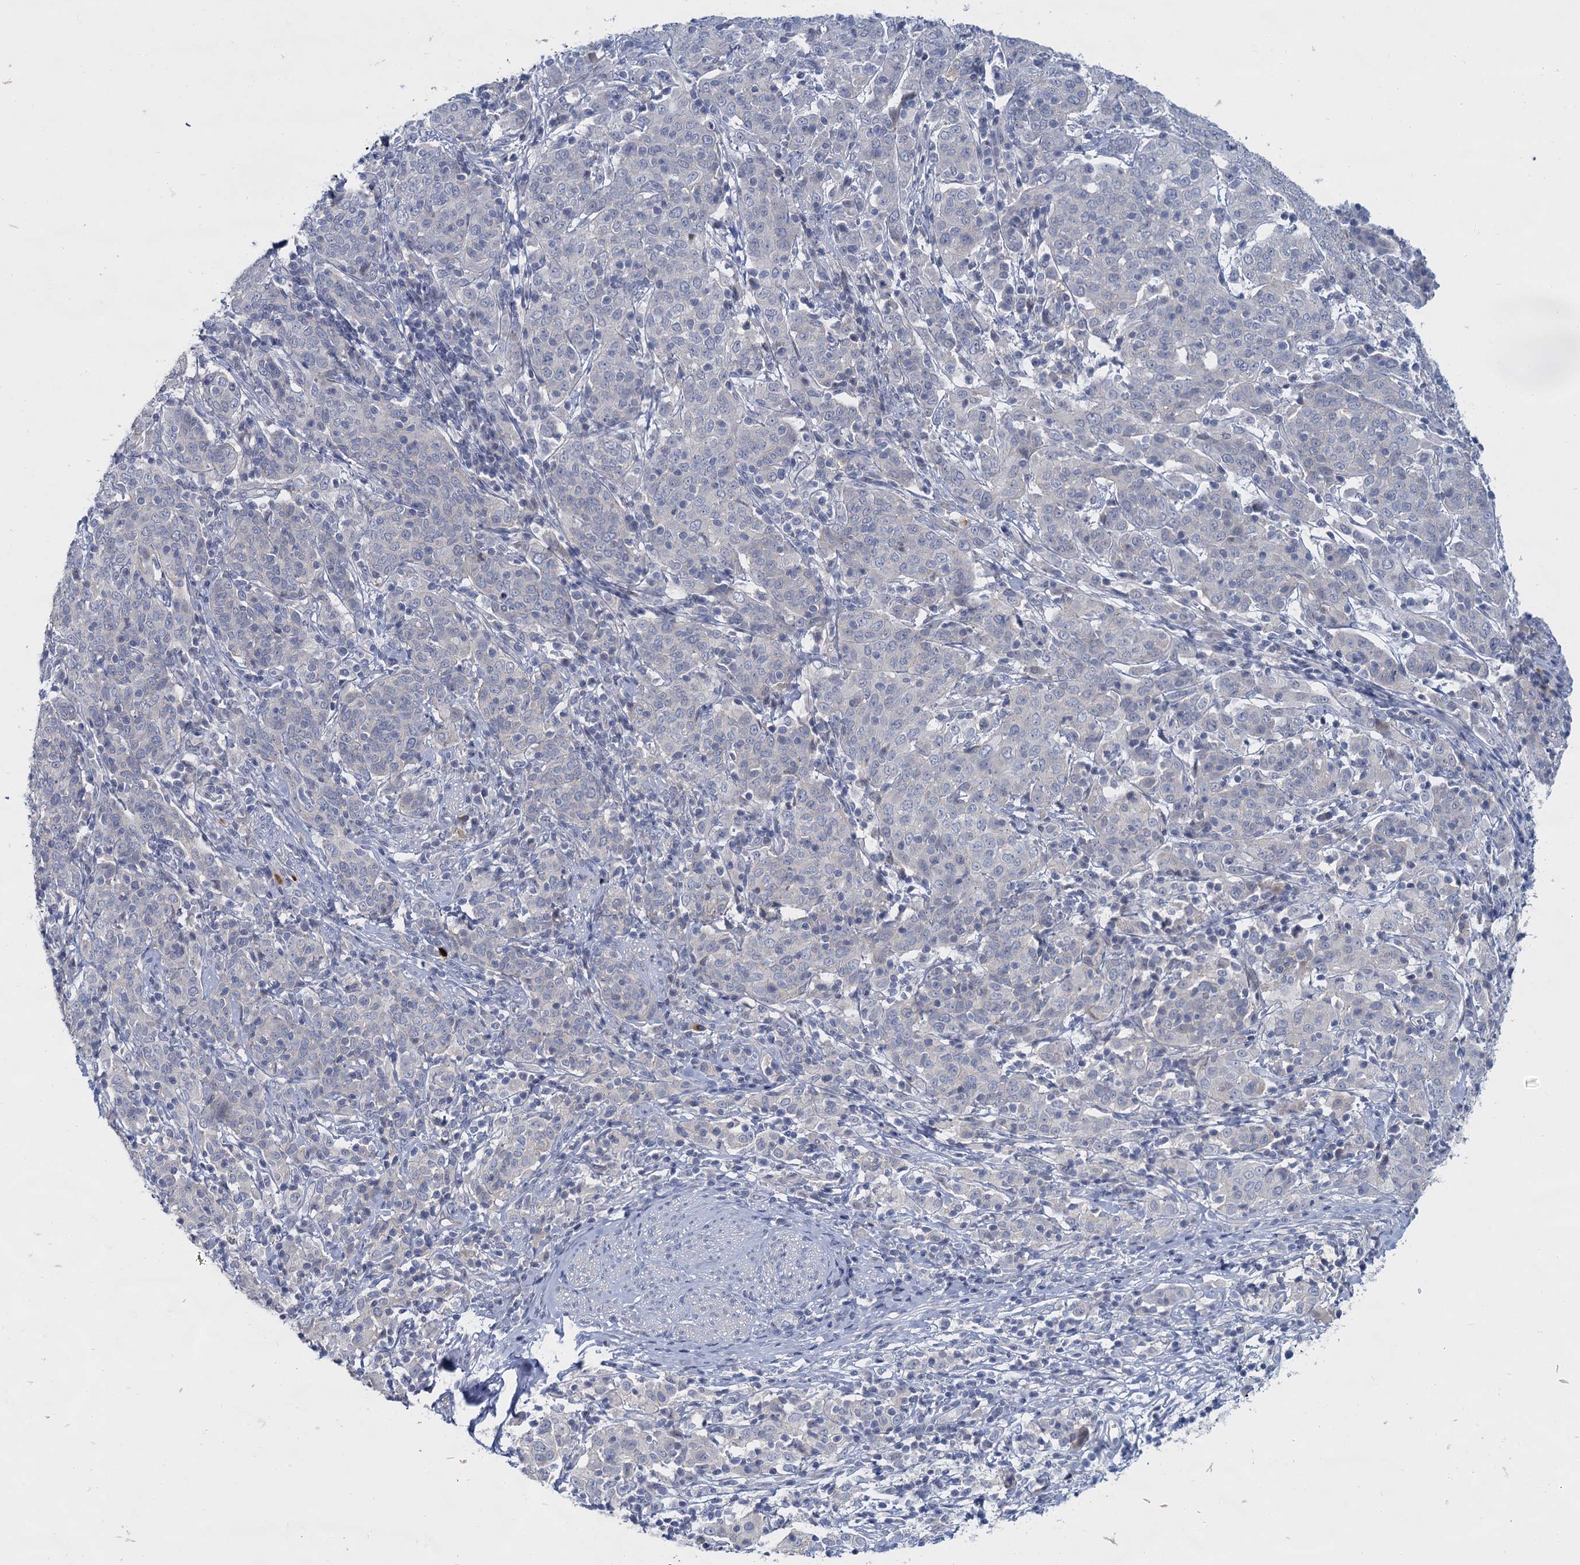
{"staining": {"intensity": "negative", "quantity": "none", "location": "none"}, "tissue": "cervical cancer", "cell_type": "Tumor cells", "image_type": "cancer", "snomed": [{"axis": "morphology", "description": "Squamous cell carcinoma, NOS"}, {"axis": "topography", "description": "Cervix"}], "caption": "The histopathology image displays no significant positivity in tumor cells of squamous cell carcinoma (cervical).", "gene": "ACRBP", "patient": {"sex": "female", "age": 67}}